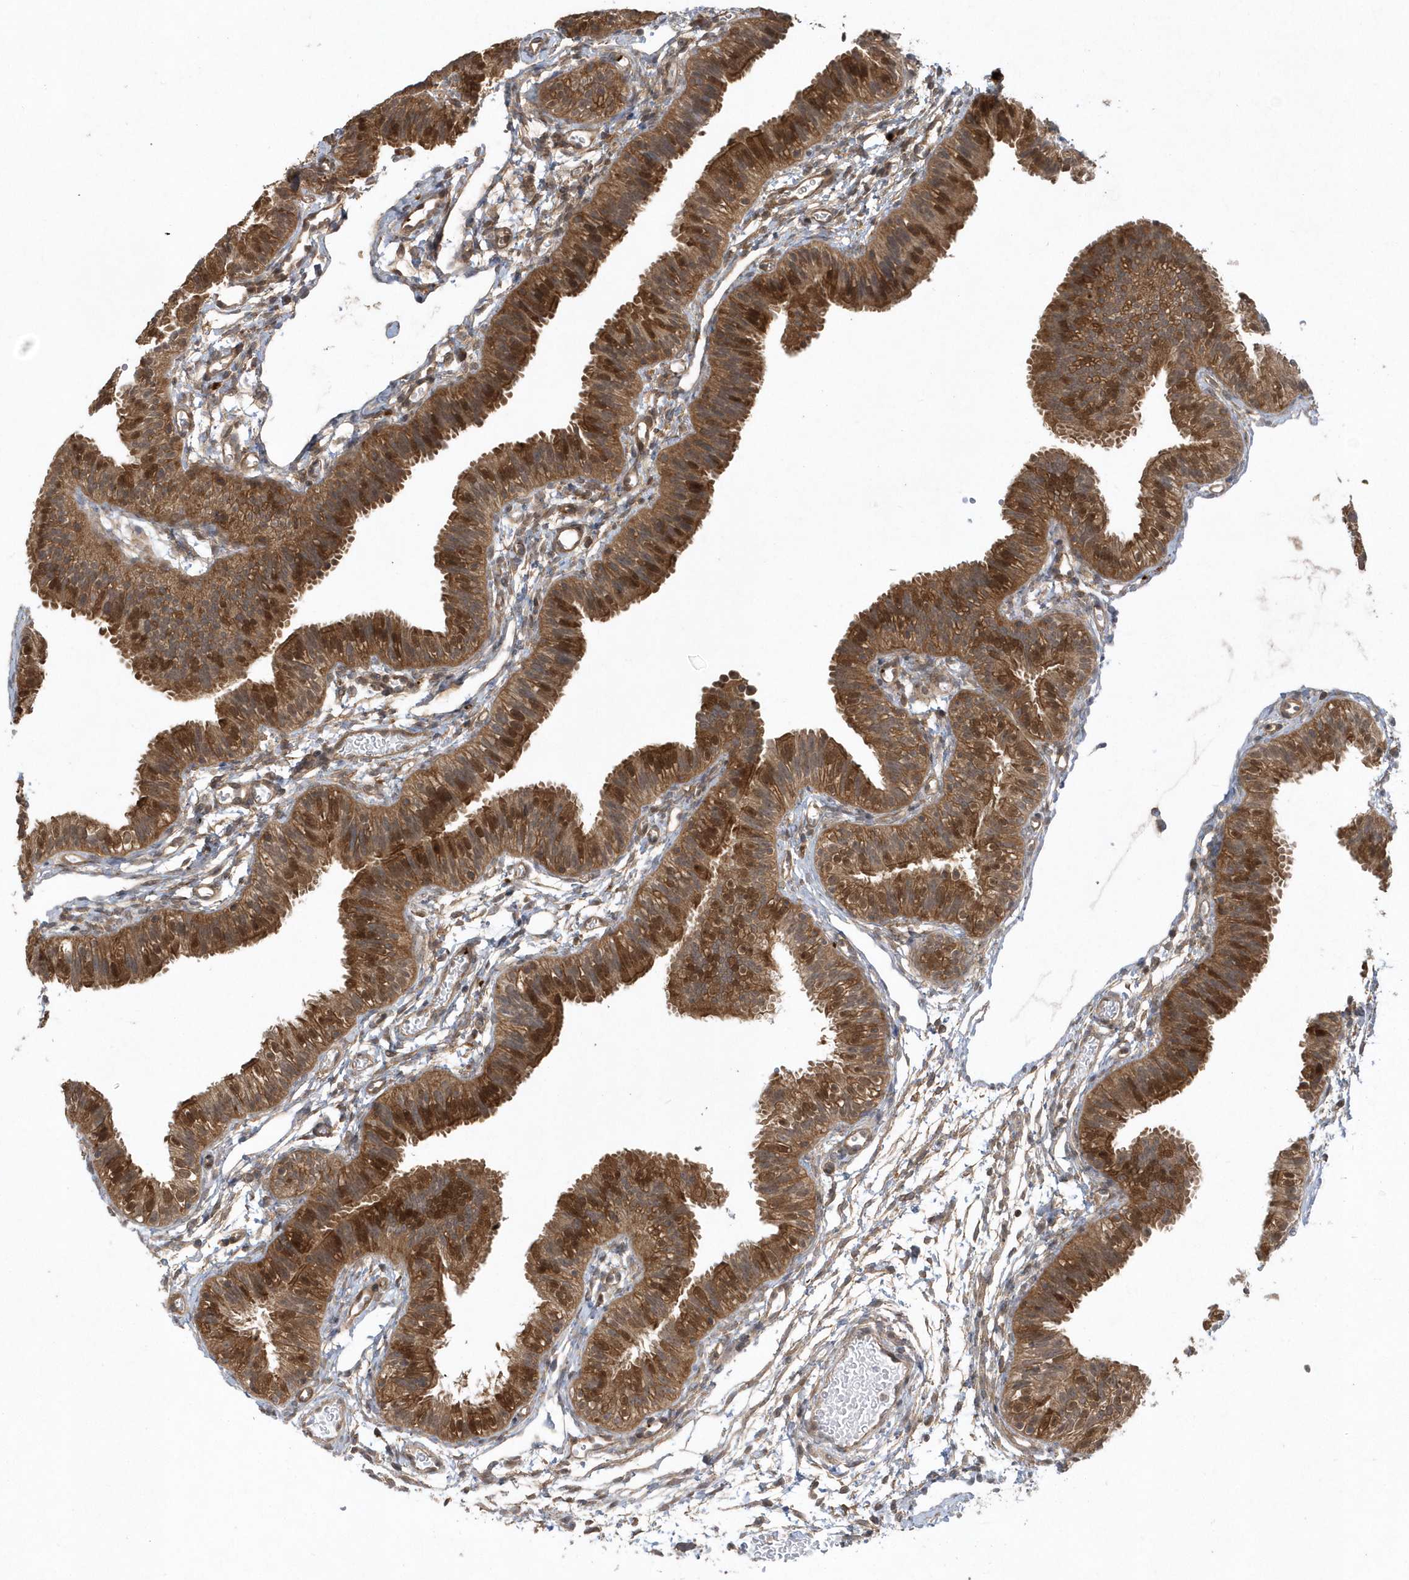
{"staining": {"intensity": "strong", "quantity": ">75%", "location": "cytoplasmic/membranous,nuclear"}, "tissue": "fallopian tube", "cell_type": "Glandular cells", "image_type": "normal", "snomed": [{"axis": "morphology", "description": "Normal tissue, NOS"}, {"axis": "topography", "description": "Fallopian tube"}], "caption": "DAB immunohistochemical staining of benign human fallopian tube exhibits strong cytoplasmic/membranous,nuclear protein positivity in approximately >75% of glandular cells. (DAB (3,3'-diaminobenzidine) = brown stain, brightfield microscopy at high magnification).", "gene": "ACYP1", "patient": {"sex": "female", "age": 35}}